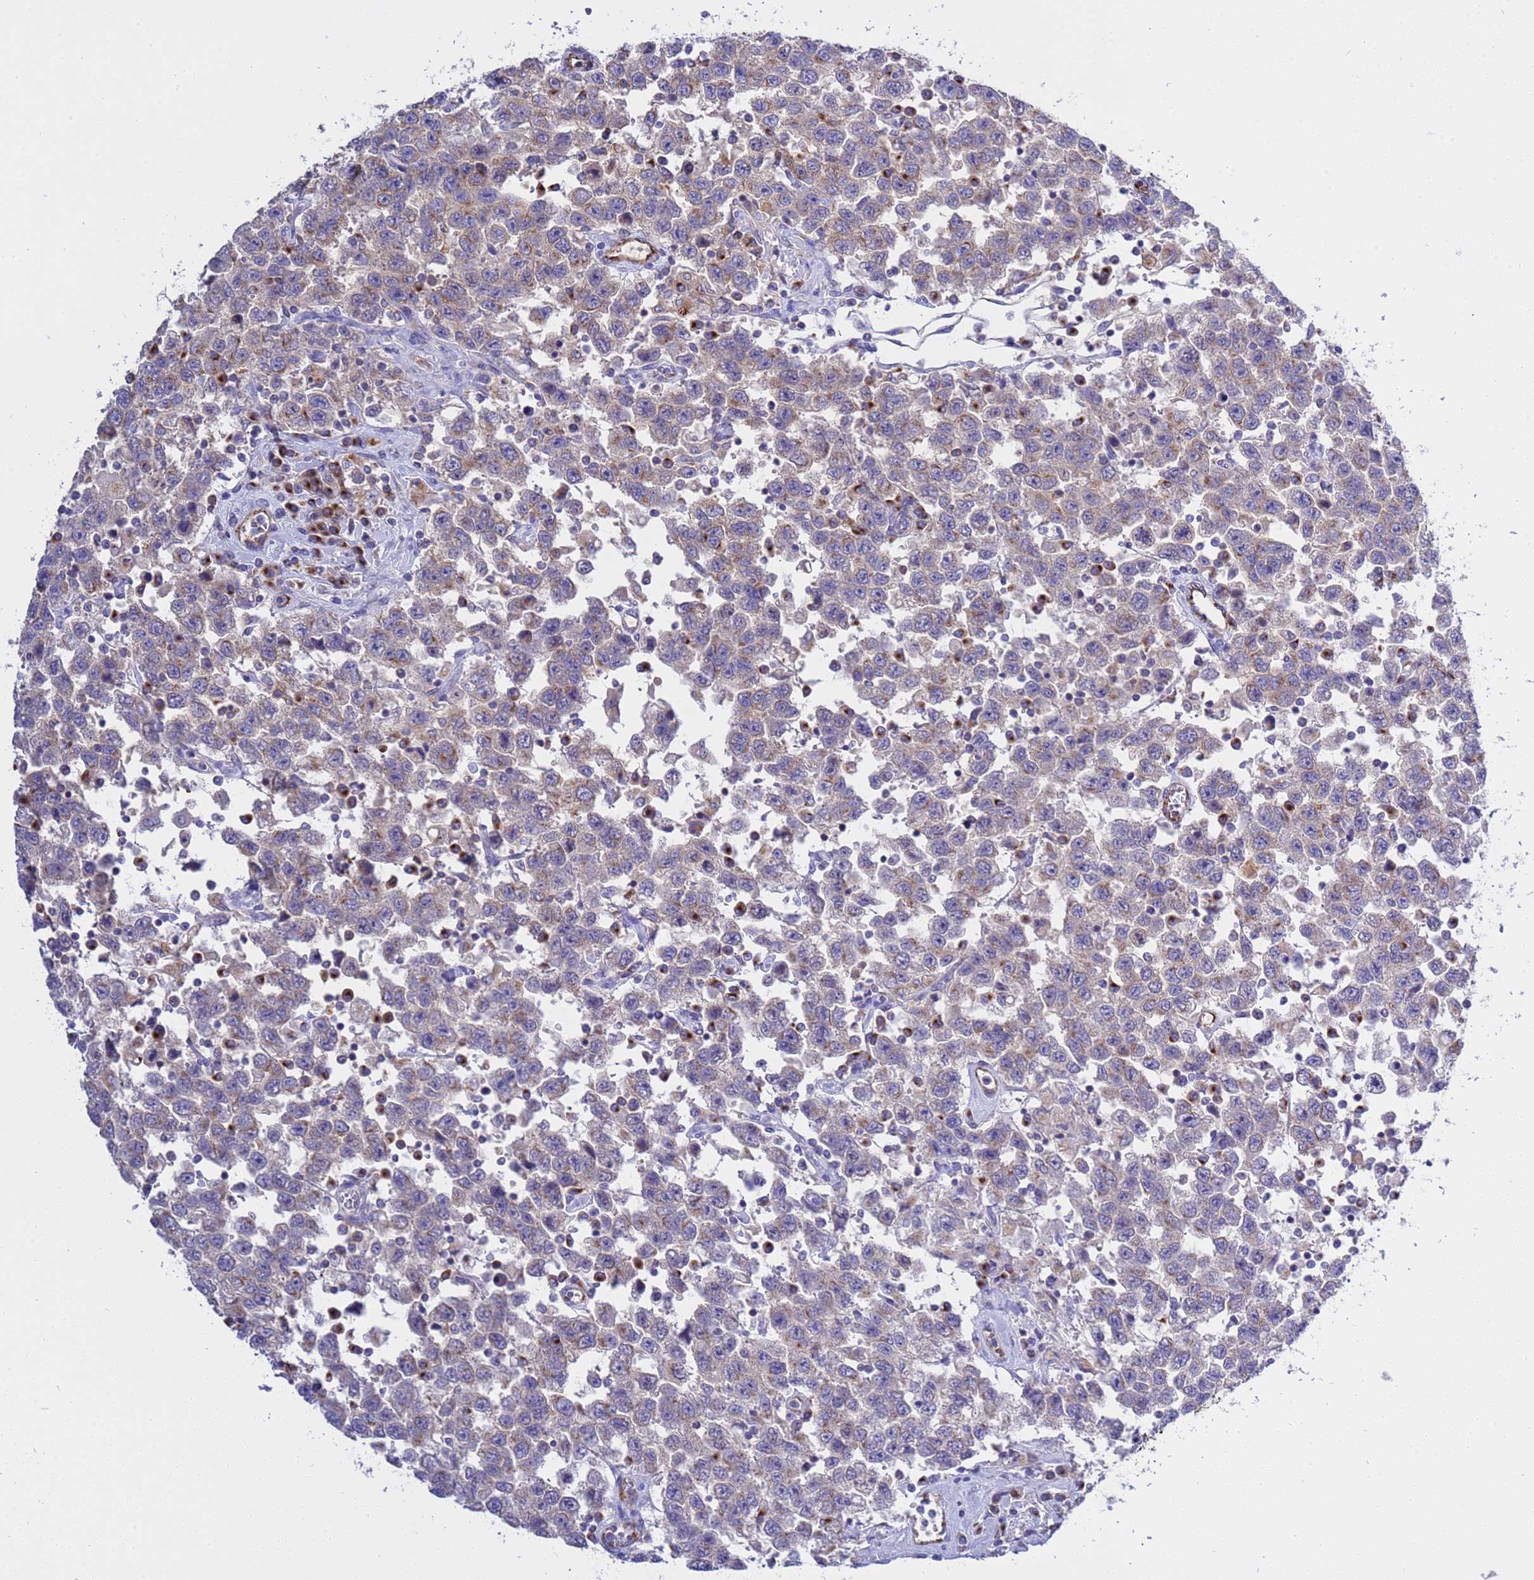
{"staining": {"intensity": "weak", "quantity": "<25%", "location": "cytoplasmic/membranous"}, "tissue": "testis cancer", "cell_type": "Tumor cells", "image_type": "cancer", "snomed": [{"axis": "morphology", "description": "Seminoma, NOS"}, {"axis": "topography", "description": "Testis"}], "caption": "Tumor cells show no significant protein positivity in testis seminoma.", "gene": "ANAPC1", "patient": {"sex": "male", "age": 41}}